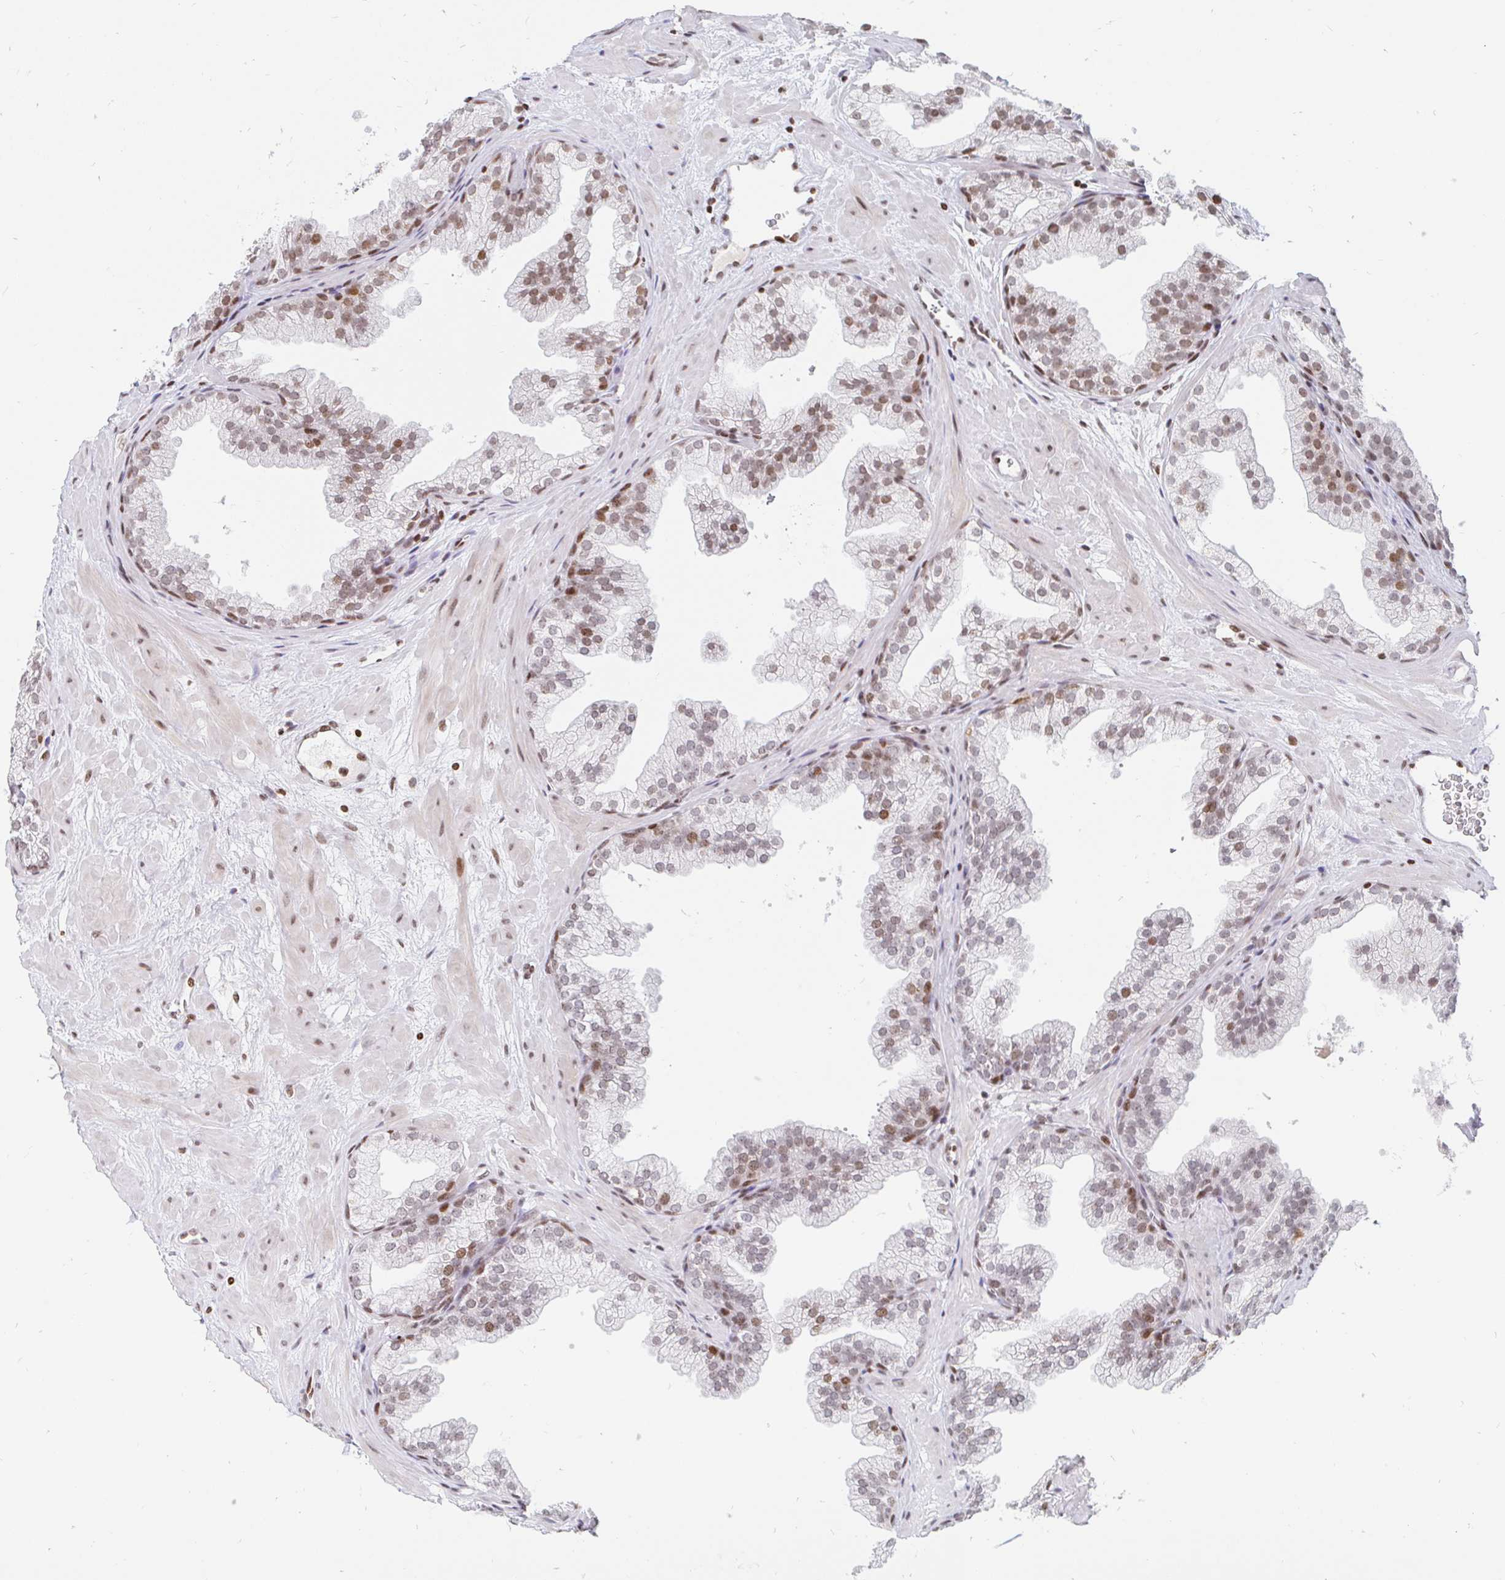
{"staining": {"intensity": "moderate", "quantity": "25%-75%", "location": "nuclear"}, "tissue": "prostate", "cell_type": "Glandular cells", "image_type": "normal", "snomed": [{"axis": "morphology", "description": "Normal tissue, NOS"}, {"axis": "topography", "description": "Prostate"}], "caption": "Brown immunohistochemical staining in unremarkable human prostate displays moderate nuclear expression in about 25%-75% of glandular cells.", "gene": "HOXC10", "patient": {"sex": "male", "age": 37}}